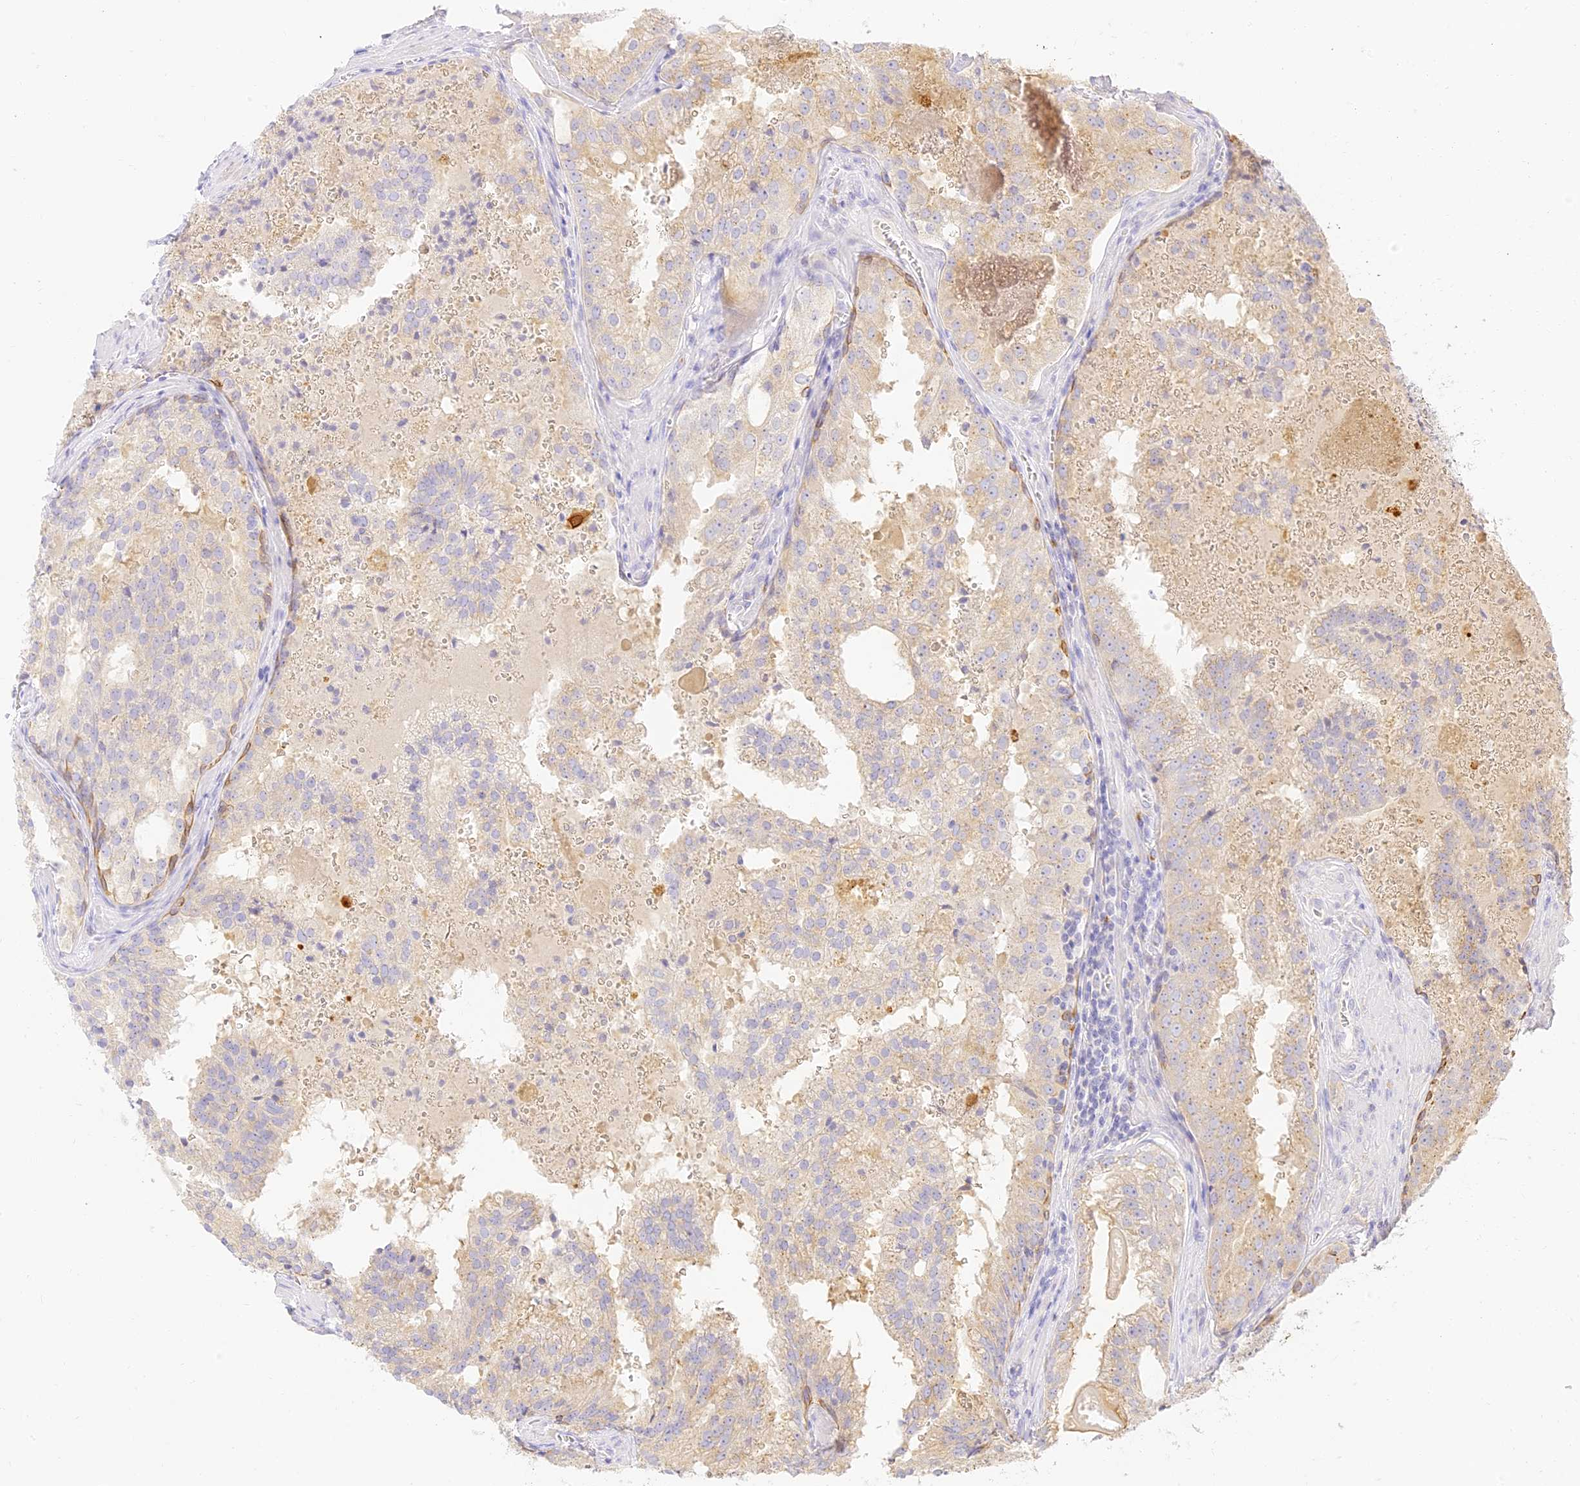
{"staining": {"intensity": "weak", "quantity": "<25%", "location": "cytoplasmic/membranous"}, "tissue": "prostate cancer", "cell_type": "Tumor cells", "image_type": "cancer", "snomed": [{"axis": "morphology", "description": "Adenocarcinoma, High grade"}, {"axis": "topography", "description": "Prostate"}], "caption": "Immunohistochemical staining of high-grade adenocarcinoma (prostate) demonstrates no significant staining in tumor cells.", "gene": "SEC13", "patient": {"sex": "male", "age": 68}}